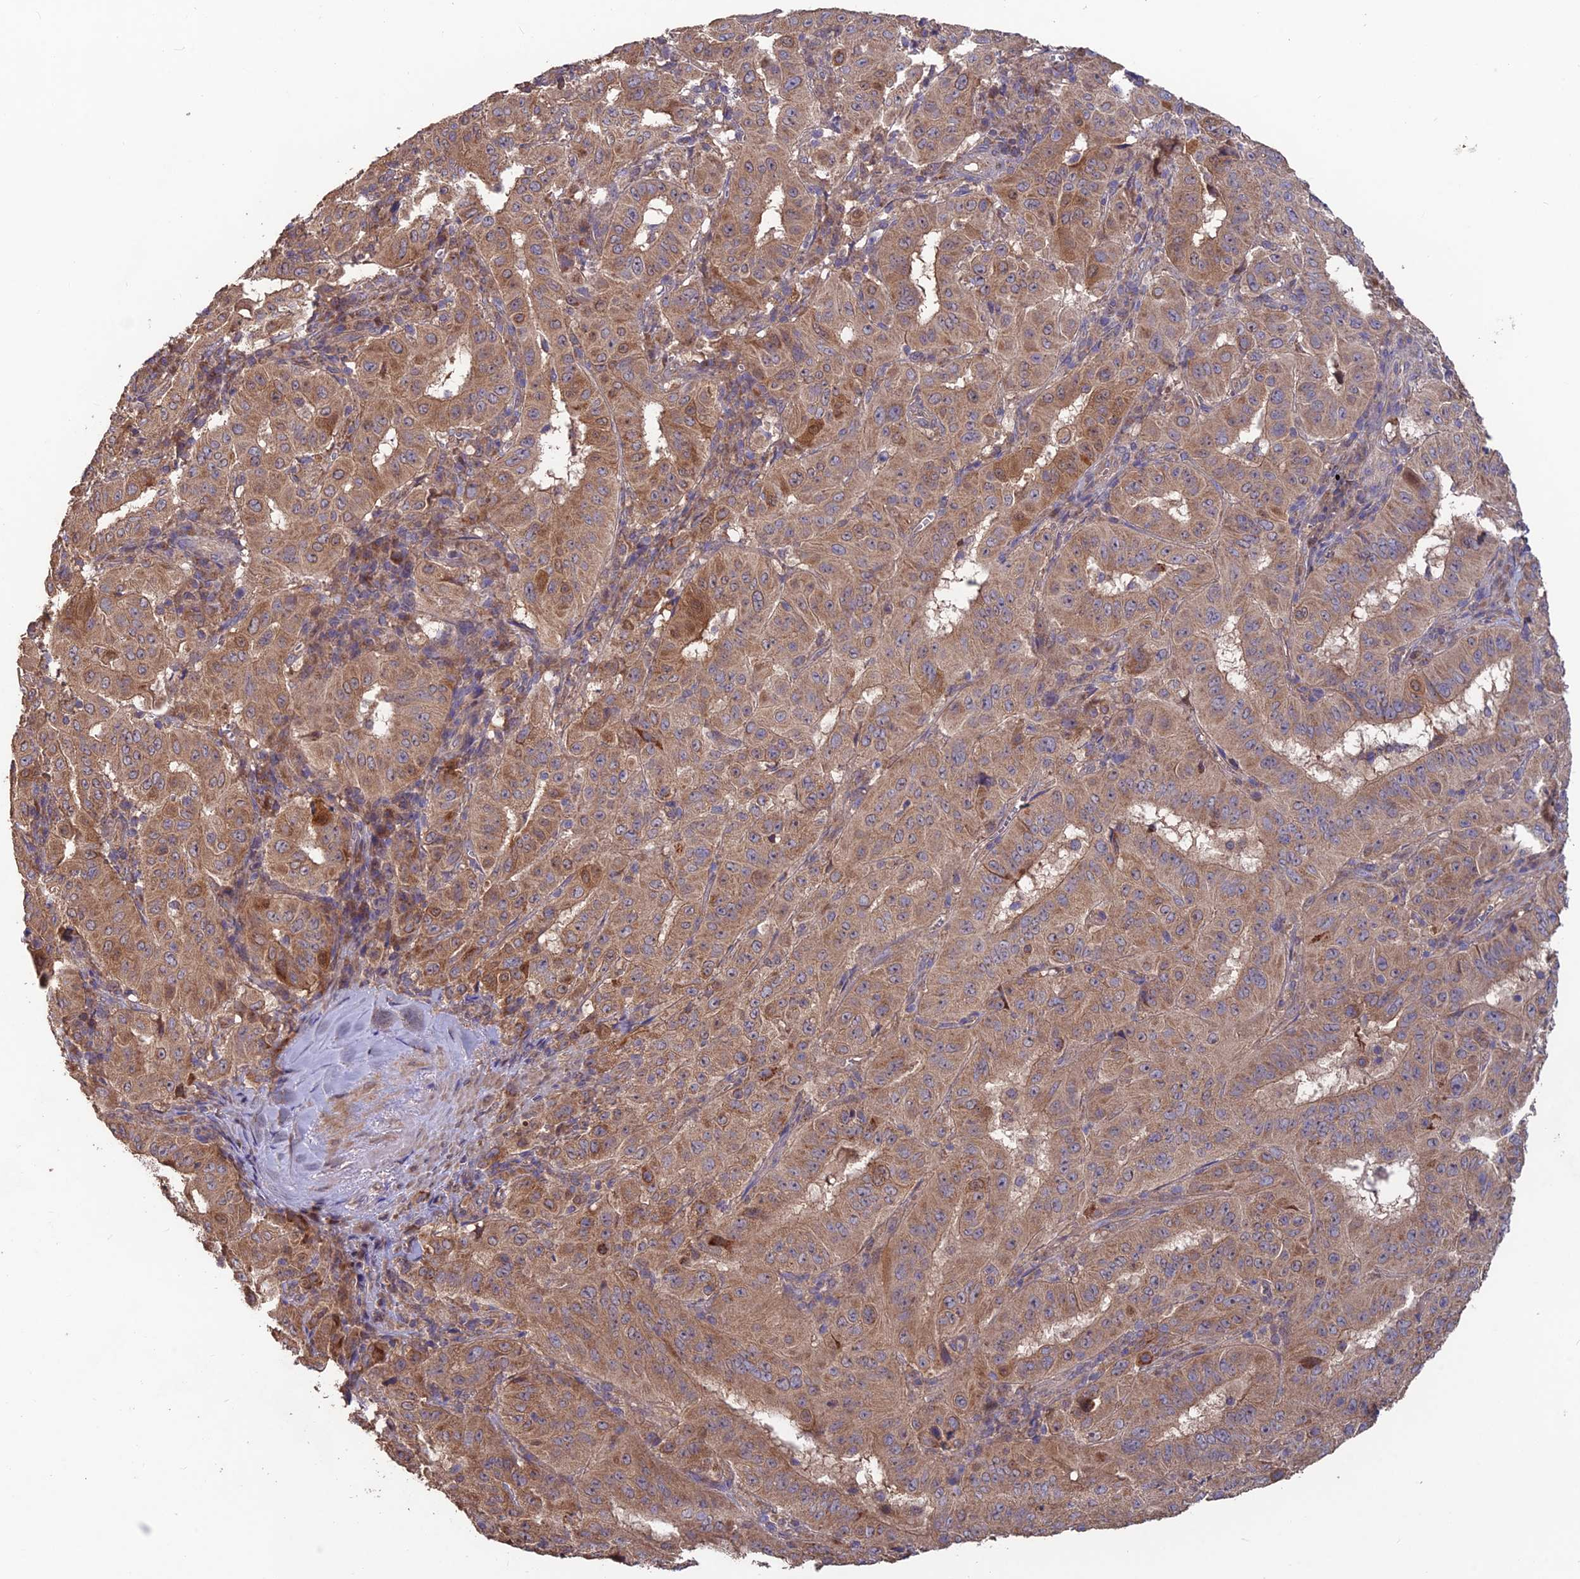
{"staining": {"intensity": "moderate", "quantity": ">75%", "location": "cytoplasmic/membranous"}, "tissue": "pancreatic cancer", "cell_type": "Tumor cells", "image_type": "cancer", "snomed": [{"axis": "morphology", "description": "Adenocarcinoma, NOS"}, {"axis": "topography", "description": "Pancreas"}], "caption": "Protein expression analysis of human adenocarcinoma (pancreatic) reveals moderate cytoplasmic/membranous positivity in approximately >75% of tumor cells.", "gene": "SHISA5", "patient": {"sex": "male", "age": 63}}